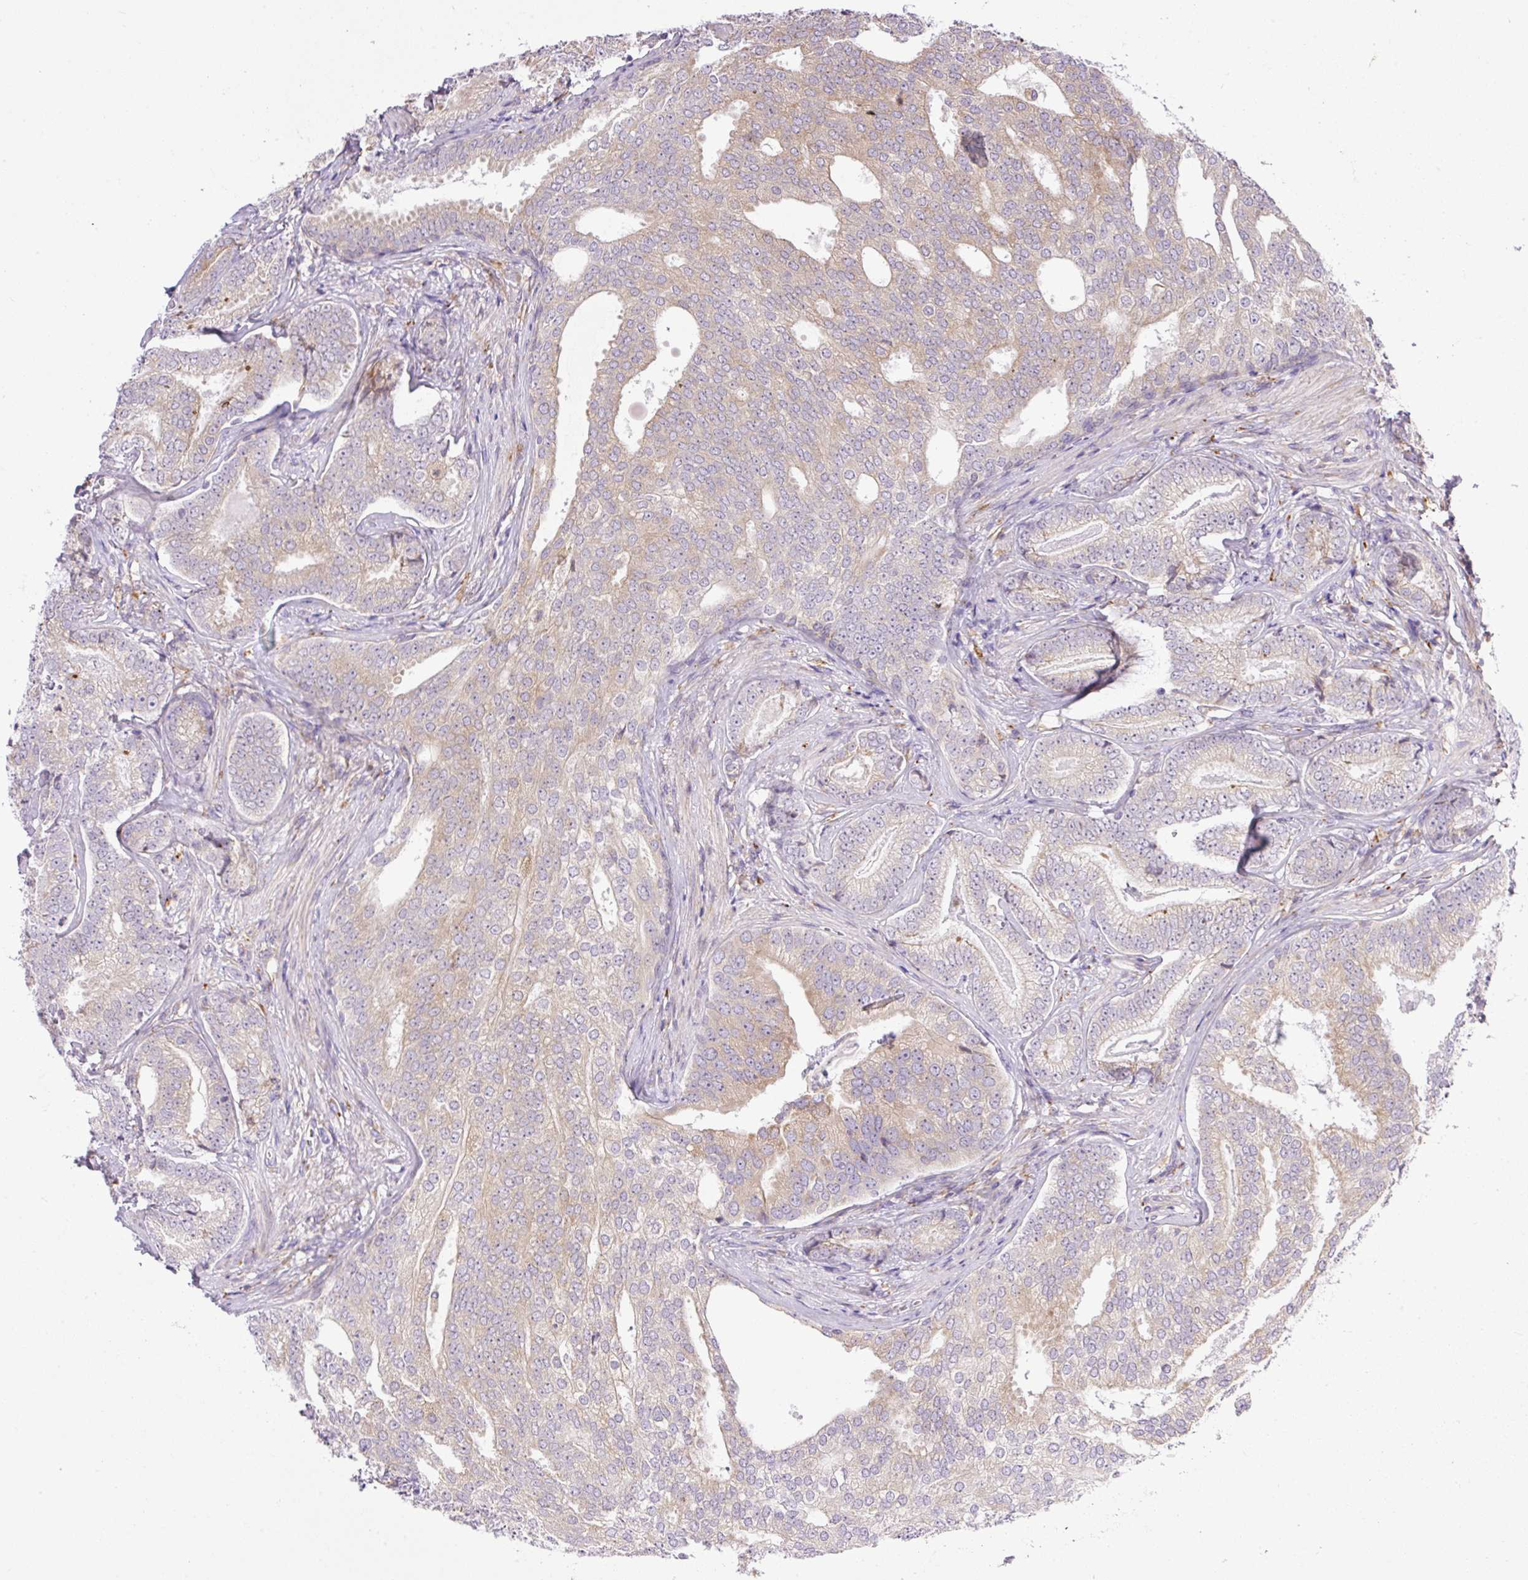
{"staining": {"intensity": "weak", "quantity": "25%-75%", "location": "cytoplasmic/membranous"}, "tissue": "prostate cancer", "cell_type": "Tumor cells", "image_type": "cancer", "snomed": [{"axis": "morphology", "description": "Adenocarcinoma, Low grade"}, {"axis": "topography", "description": "Prostate"}], "caption": "There is low levels of weak cytoplasmic/membranous staining in tumor cells of prostate cancer, as demonstrated by immunohistochemical staining (brown color).", "gene": "POFUT1", "patient": {"sex": "male", "age": 63}}